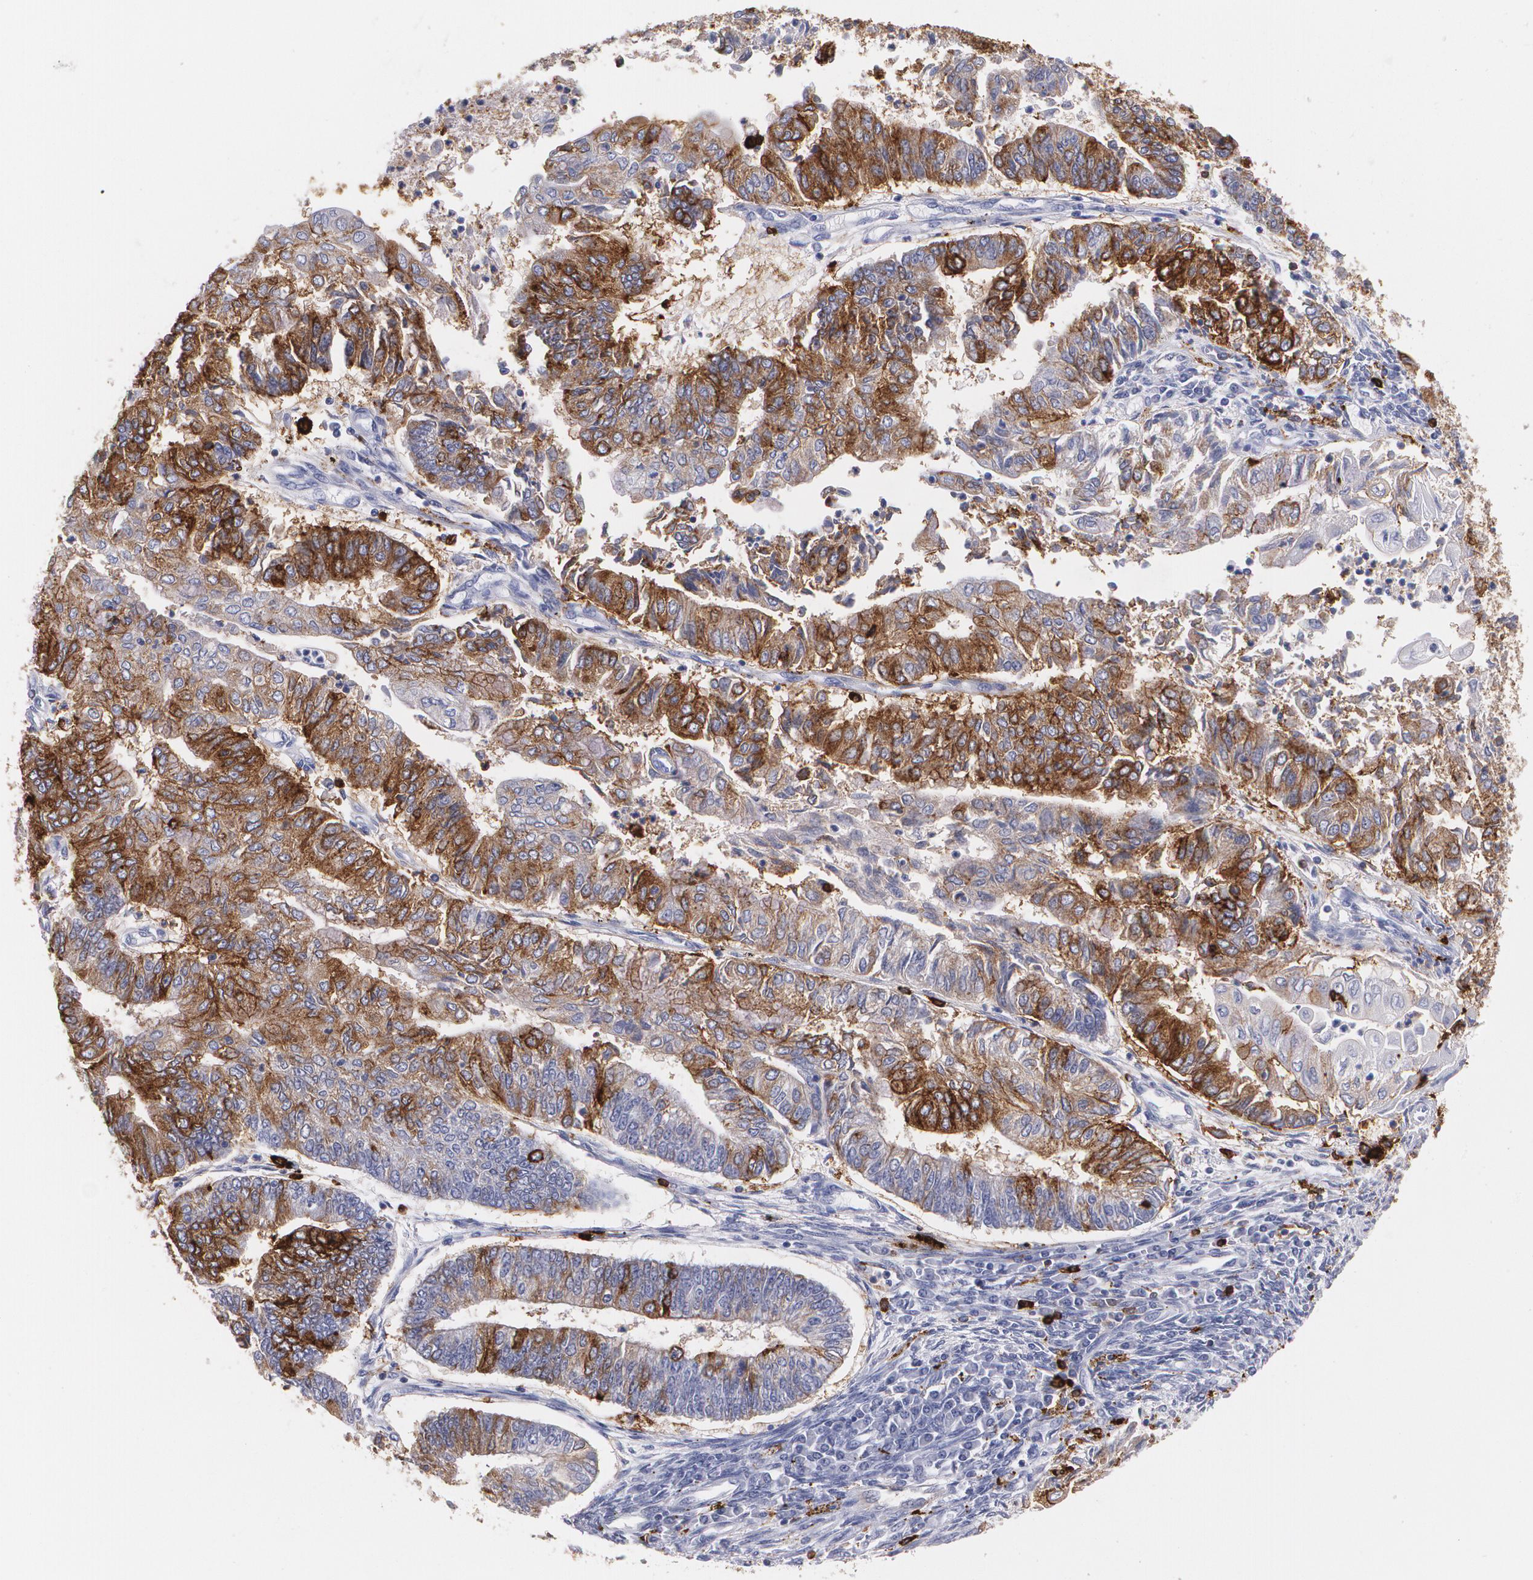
{"staining": {"intensity": "moderate", "quantity": "25%-75%", "location": "cytoplasmic/membranous"}, "tissue": "endometrial cancer", "cell_type": "Tumor cells", "image_type": "cancer", "snomed": [{"axis": "morphology", "description": "Adenocarcinoma, NOS"}, {"axis": "topography", "description": "Endometrium"}], "caption": "Endometrial adenocarcinoma tissue reveals moderate cytoplasmic/membranous expression in approximately 25%-75% of tumor cells The protein of interest is shown in brown color, while the nuclei are stained blue.", "gene": "HLA-DRA", "patient": {"sex": "female", "age": 59}}